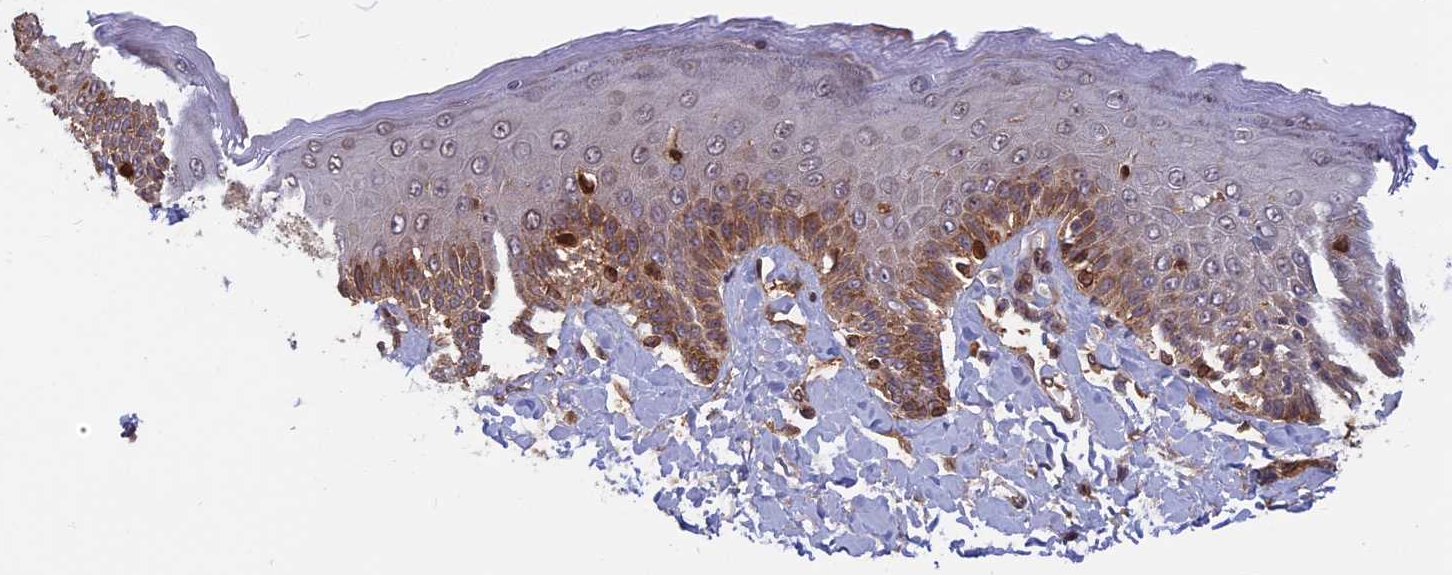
{"staining": {"intensity": "moderate", "quantity": ">75%", "location": "cytoplasmic/membranous,nuclear"}, "tissue": "skin", "cell_type": "Epidermal cells", "image_type": "normal", "snomed": [{"axis": "morphology", "description": "Normal tissue, NOS"}, {"axis": "topography", "description": "Anal"}], "caption": "IHC image of unremarkable skin: skin stained using immunohistochemistry (IHC) exhibits medium levels of moderate protein expression localized specifically in the cytoplasmic/membranous,nuclear of epidermal cells, appearing as a cytoplasmic/membranous,nuclear brown color.", "gene": "SPG11", "patient": {"sex": "male", "age": 69}}